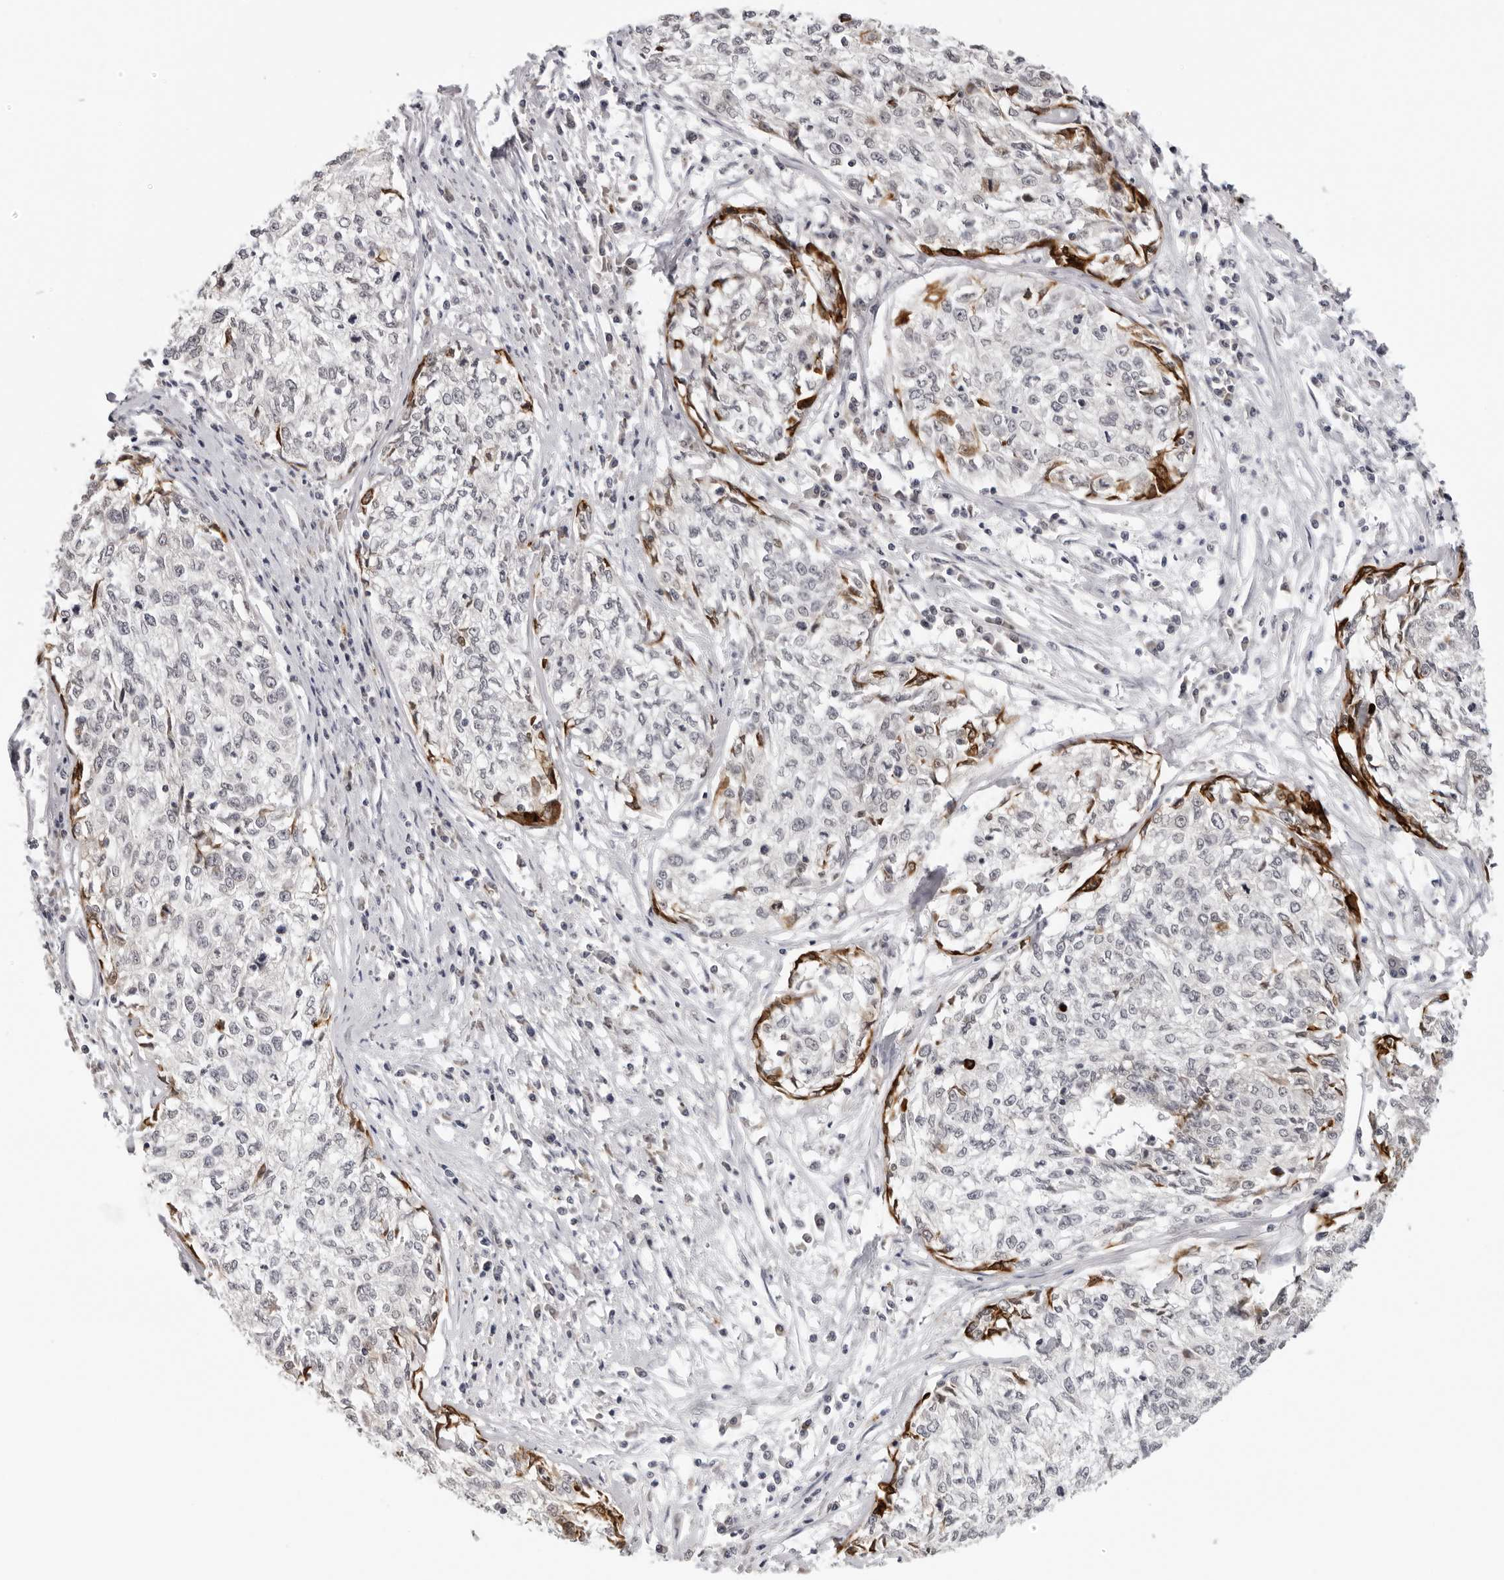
{"staining": {"intensity": "negative", "quantity": "none", "location": "none"}, "tissue": "cervical cancer", "cell_type": "Tumor cells", "image_type": "cancer", "snomed": [{"axis": "morphology", "description": "Squamous cell carcinoma, NOS"}, {"axis": "topography", "description": "Cervix"}], "caption": "This is an immunohistochemistry (IHC) histopathology image of squamous cell carcinoma (cervical). There is no positivity in tumor cells.", "gene": "PRUNE1", "patient": {"sex": "female", "age": 57}}